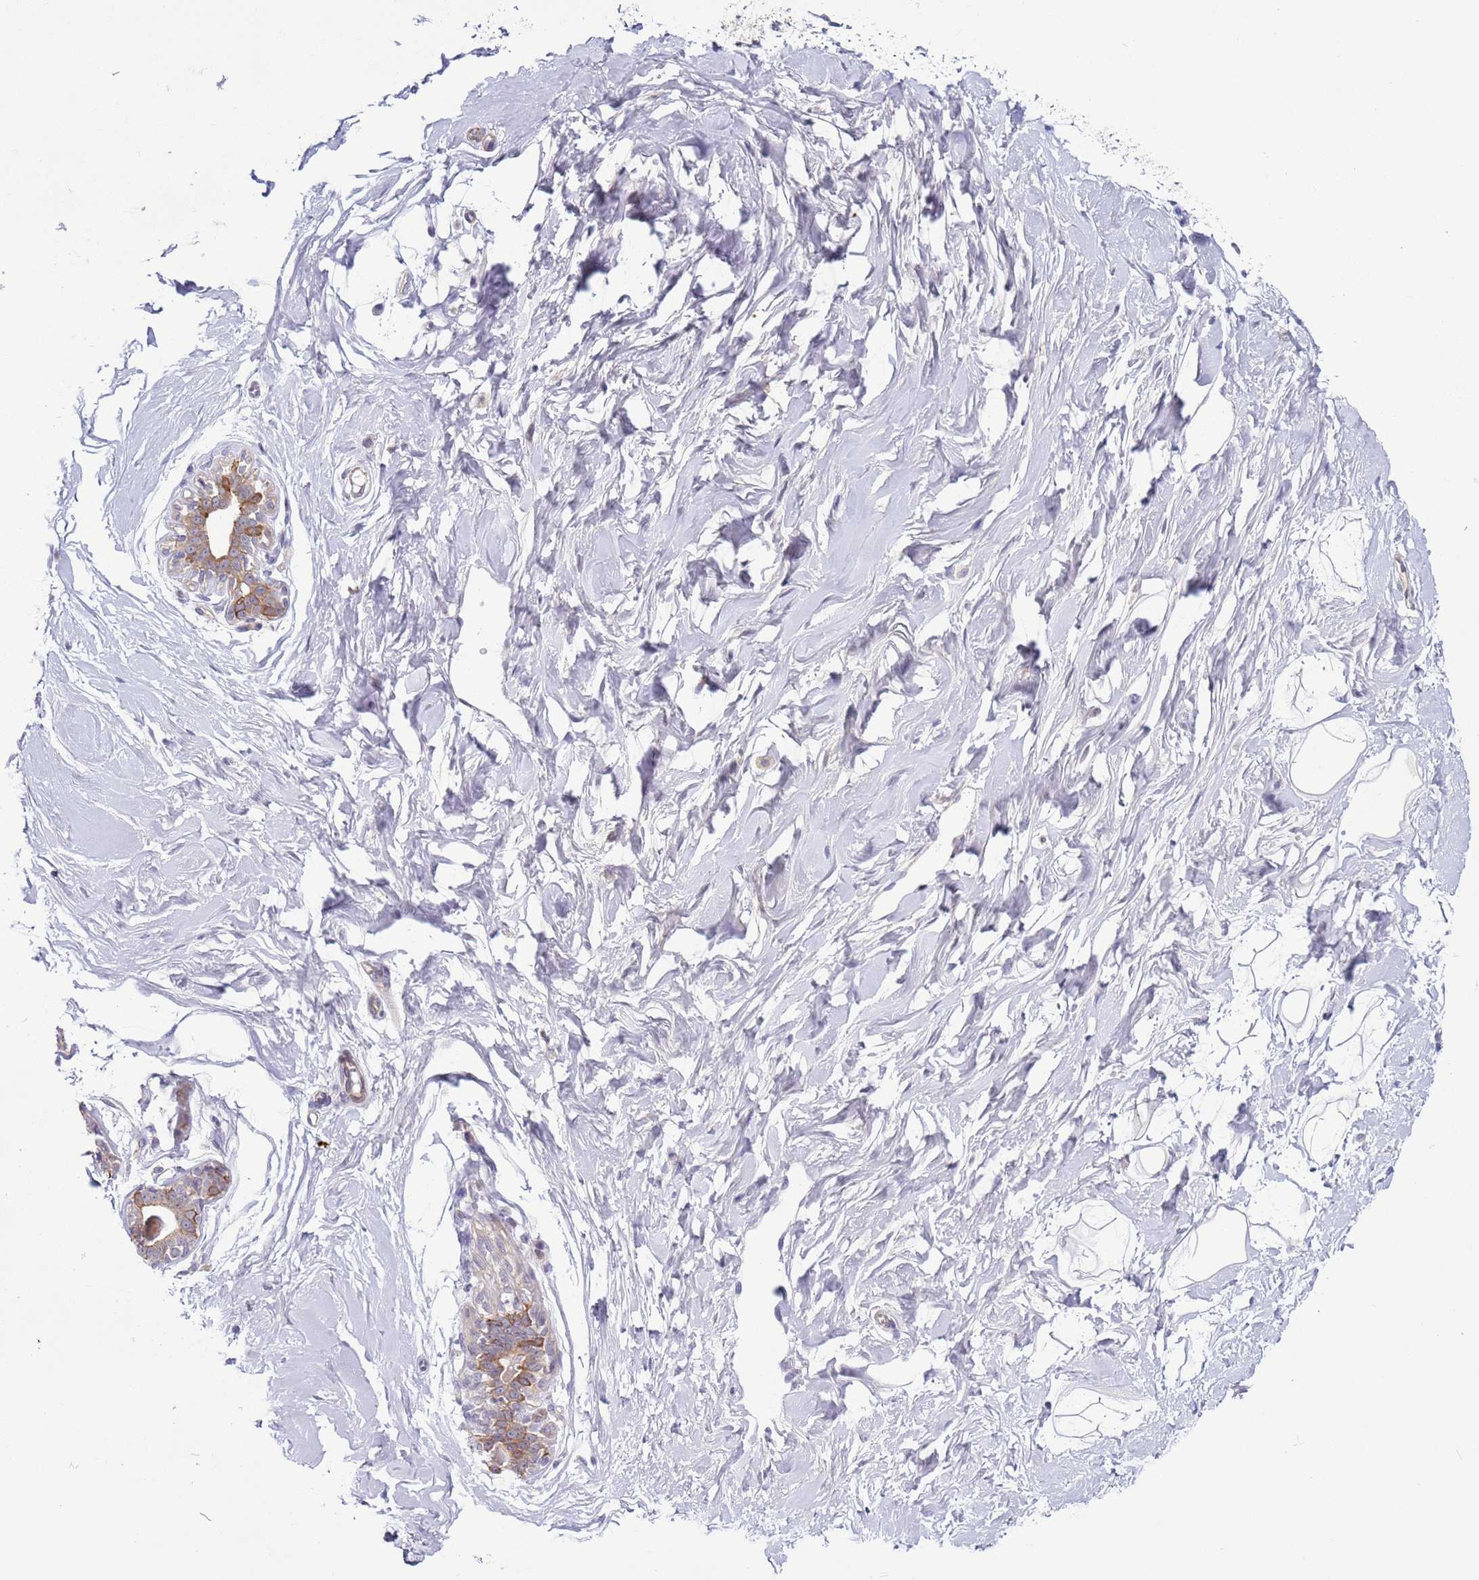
{"staining": {"intensity": "negative", "quantity": "none", "location": "none"}, "tissue": "breast", "cell_type": "Adipocytes", "image_type": "normal", "snomed": [{"axis": "morphology", "description": "Normal tissue, NOS"}, {"axis": "morphology", "description": "Adenoma, NOS"}, {"axis": "topography", "description": "Breast"}], "caption": "Immunohistochemistry of benign human breast reveals no positivity in adipocytes. Brightfield microscopy of immunohistochemistry (IHC) stained with DAB (3,3'-diaminobenzidine) (brown) and hematoxylin (blue), captured at high magnification.", "gene": "NPAP1", "patient": {"sex": "female", "age": 23}}